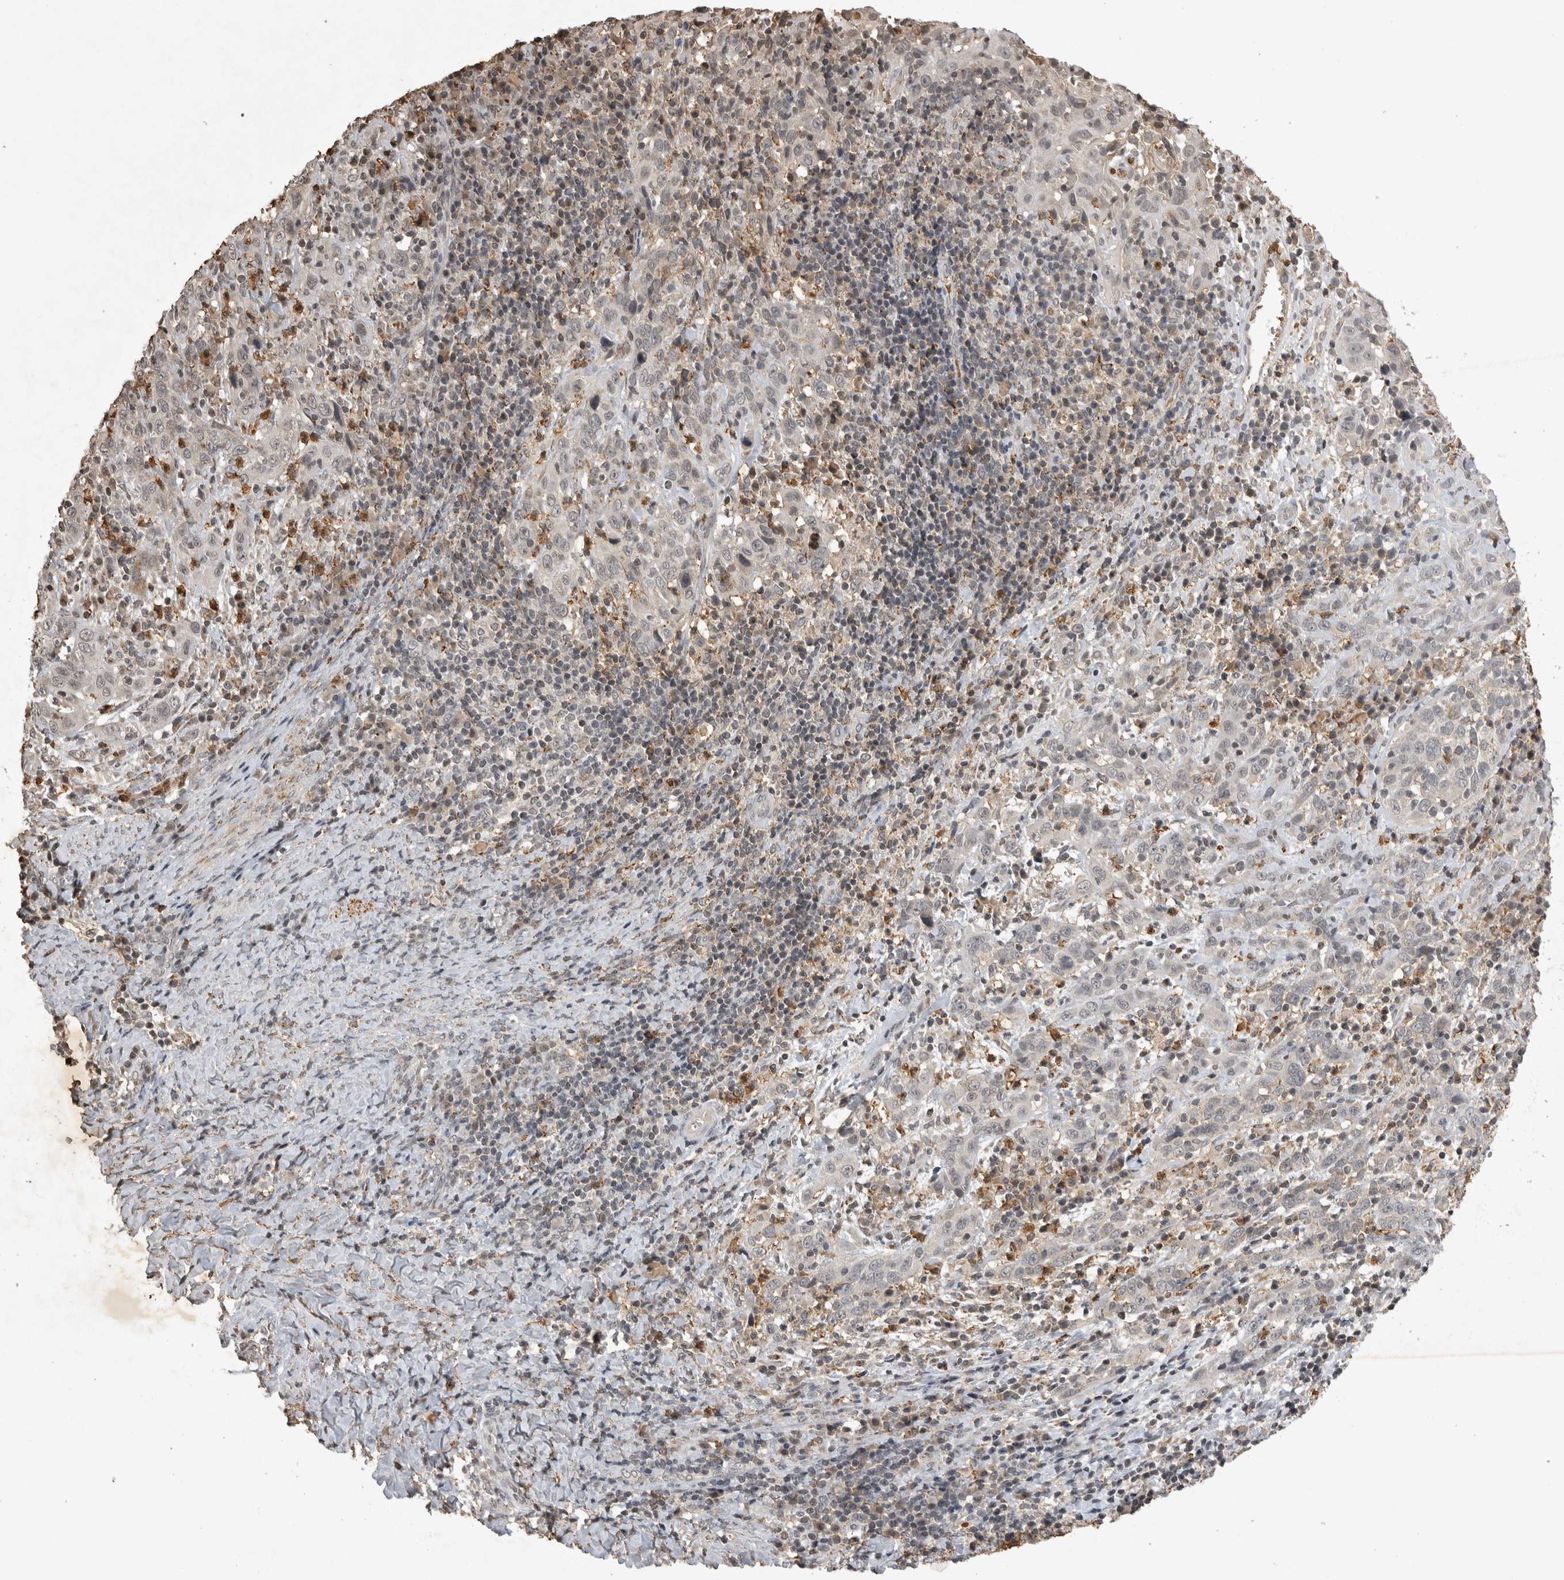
{"staining": {"intensity": "negative", "quantity": "none", "location": "none"}, "tissue": "cervical cancer", "cell_type": "Tumor cells", "image_type": "cancer", "snomed": [{"axis": "morphology", "description": "Squamous cell carcinoma, NOS"}, {"axis": "topography", "description": "Cervix"}], "caption": "The immunohistochemistry (IHC) micrograph has no significant expression in tumor cells of cervical cancer (squamous cell carcinoma) tissue. (DAB immunohistochemistry, high magnification).", "gene": "HRK", "patient": {"sex": "female", "age": 46}}